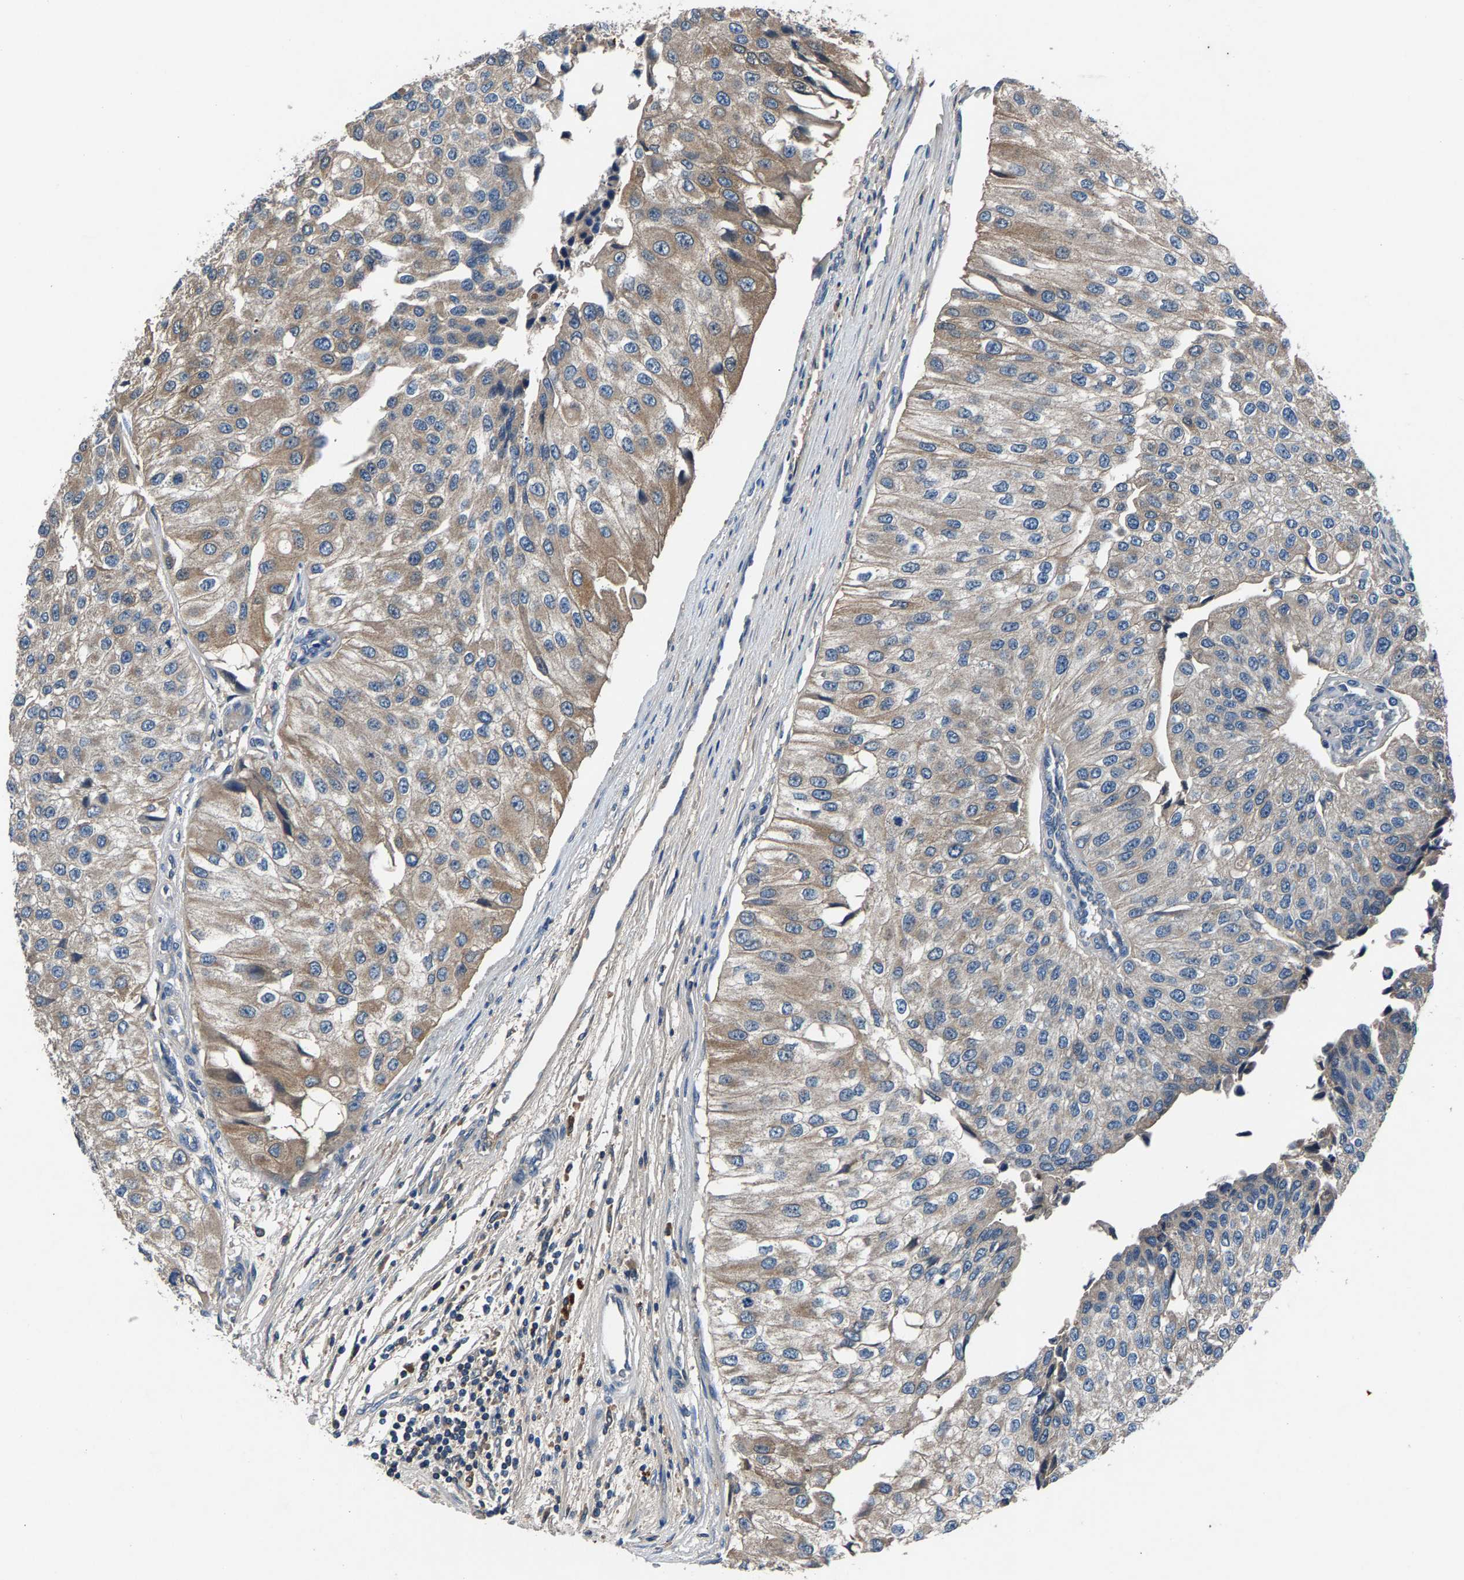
{"staining": {"intensity": "moderate", "quantity": "25%-75%", "location": "cytoplasmic/membranous"}, "tissue": "urothelial cancer", "cell_type": "Tumor cells", "image_type": "cancer", "snomed": [{"axis": "morphology", "description": "Urothelial carcinoma, High grade"}, {"axis": "topography", "description": "Kidney"}, {"axis": "topography", "description": "Urinary bladder"}], "caption": "High-magnification brightfield microscopy of urothelial carcinoma (high-grade) stained with DAB (3,3'-diaminobenzidine) (brown) and counterstained with hematoxylin (blue). tumor cells exhibit moderate cytoplasmic/membranous positivity is seen in about25%-75% of cells. (DAB IHC with brightfield microscopy, high magnification).", "gene": "PRXL2C", "patient": {"sex": "male", "age": 77}}